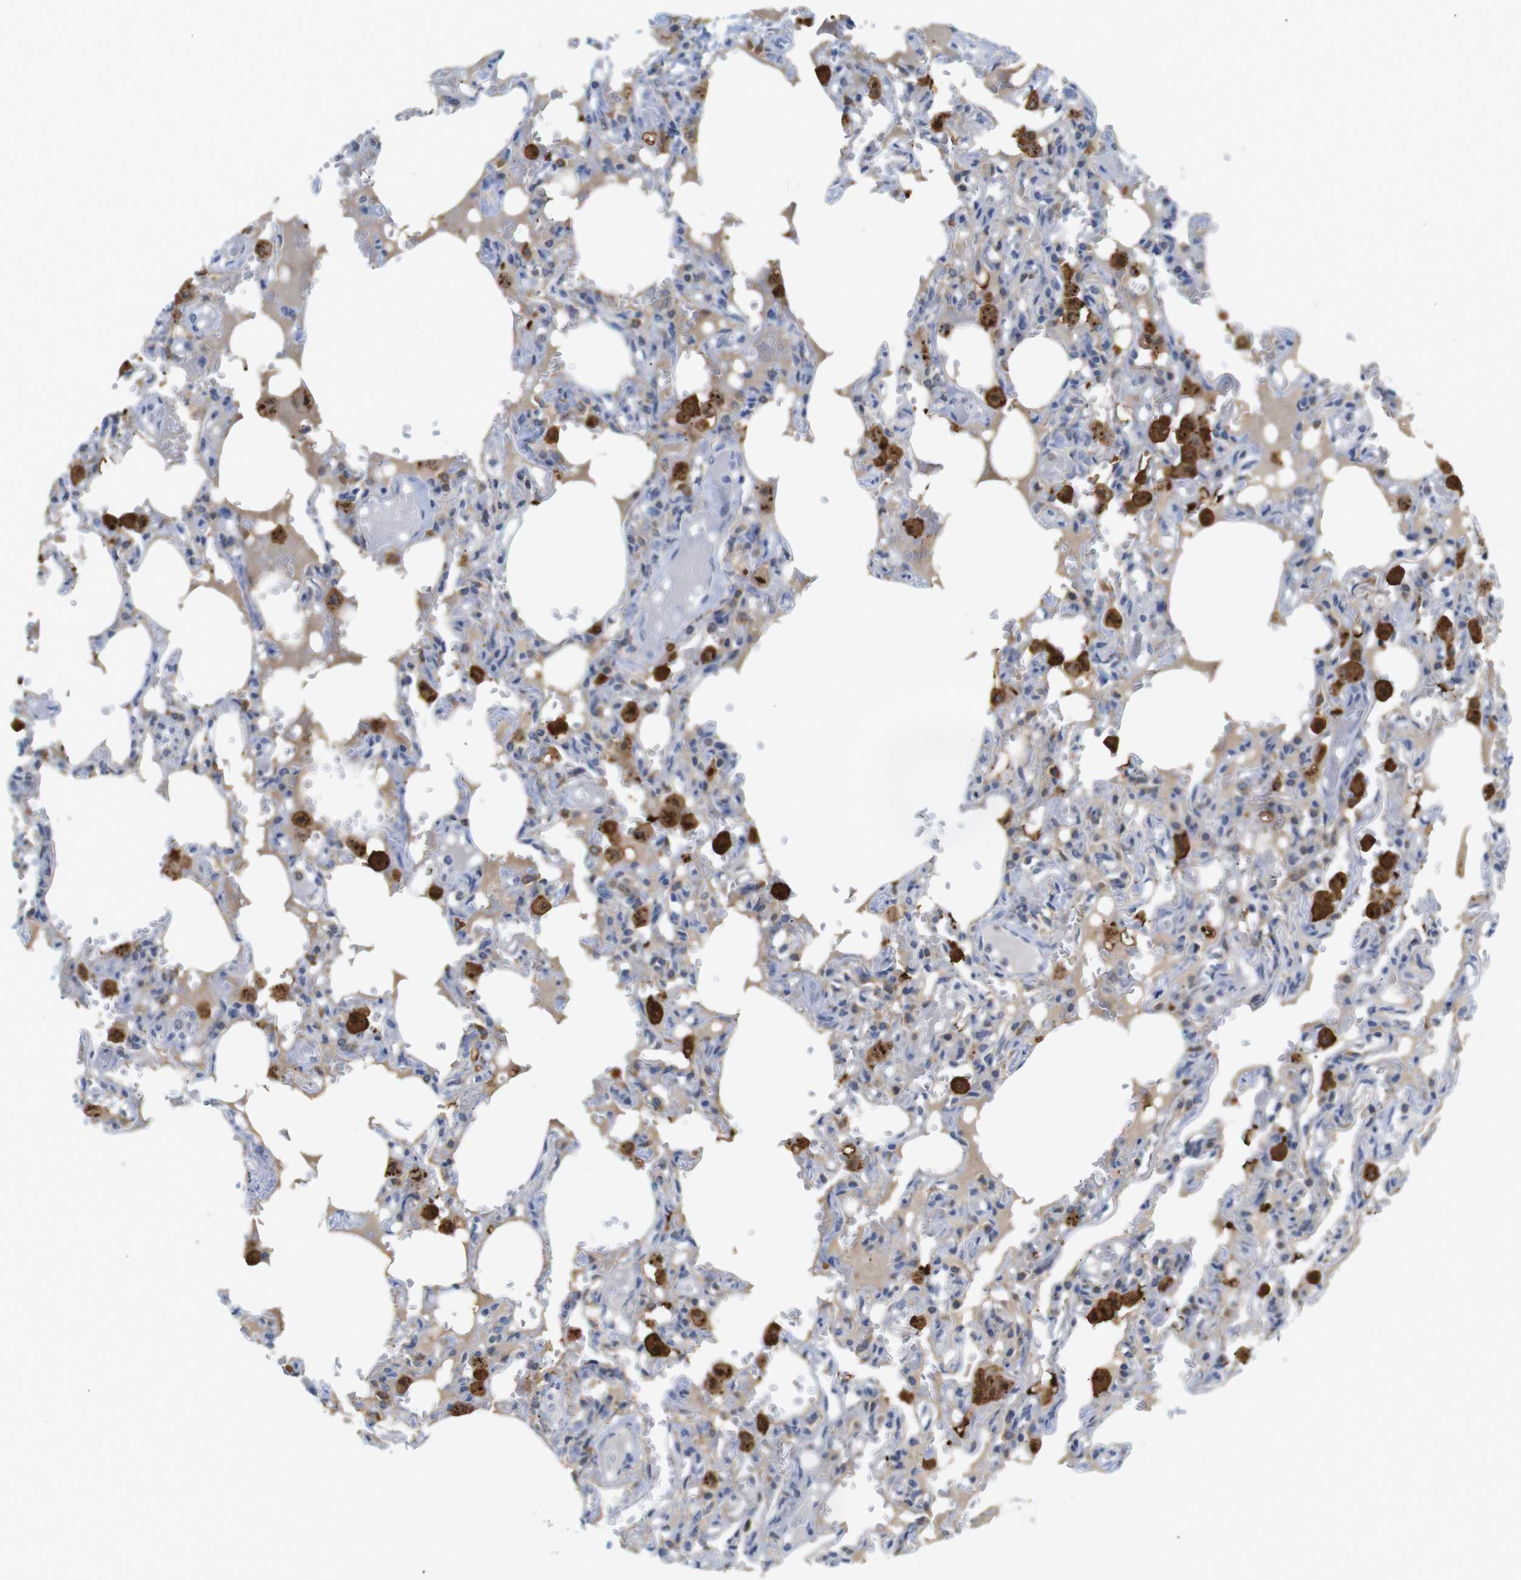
{"staining": {"intensity": "weak", "quantity": "<25%", "location": "cytoplasmic/membranous"}, "tissue": "lung", "cell_type": "Alveolar cells", "image_type": "normal", "snomed": [{"axis": "morphology", "description": "Normal tissue, NOS"}, {"axis": "topography", "description": "Lung"}], "caption": "High power microscopy histopathology image of an immunohistochemistry histopathology image of benign lung, revealing no significant staining in alveolar cells.", "gene": "NEBL", "patient": {"sex": "male", "age": 21}}